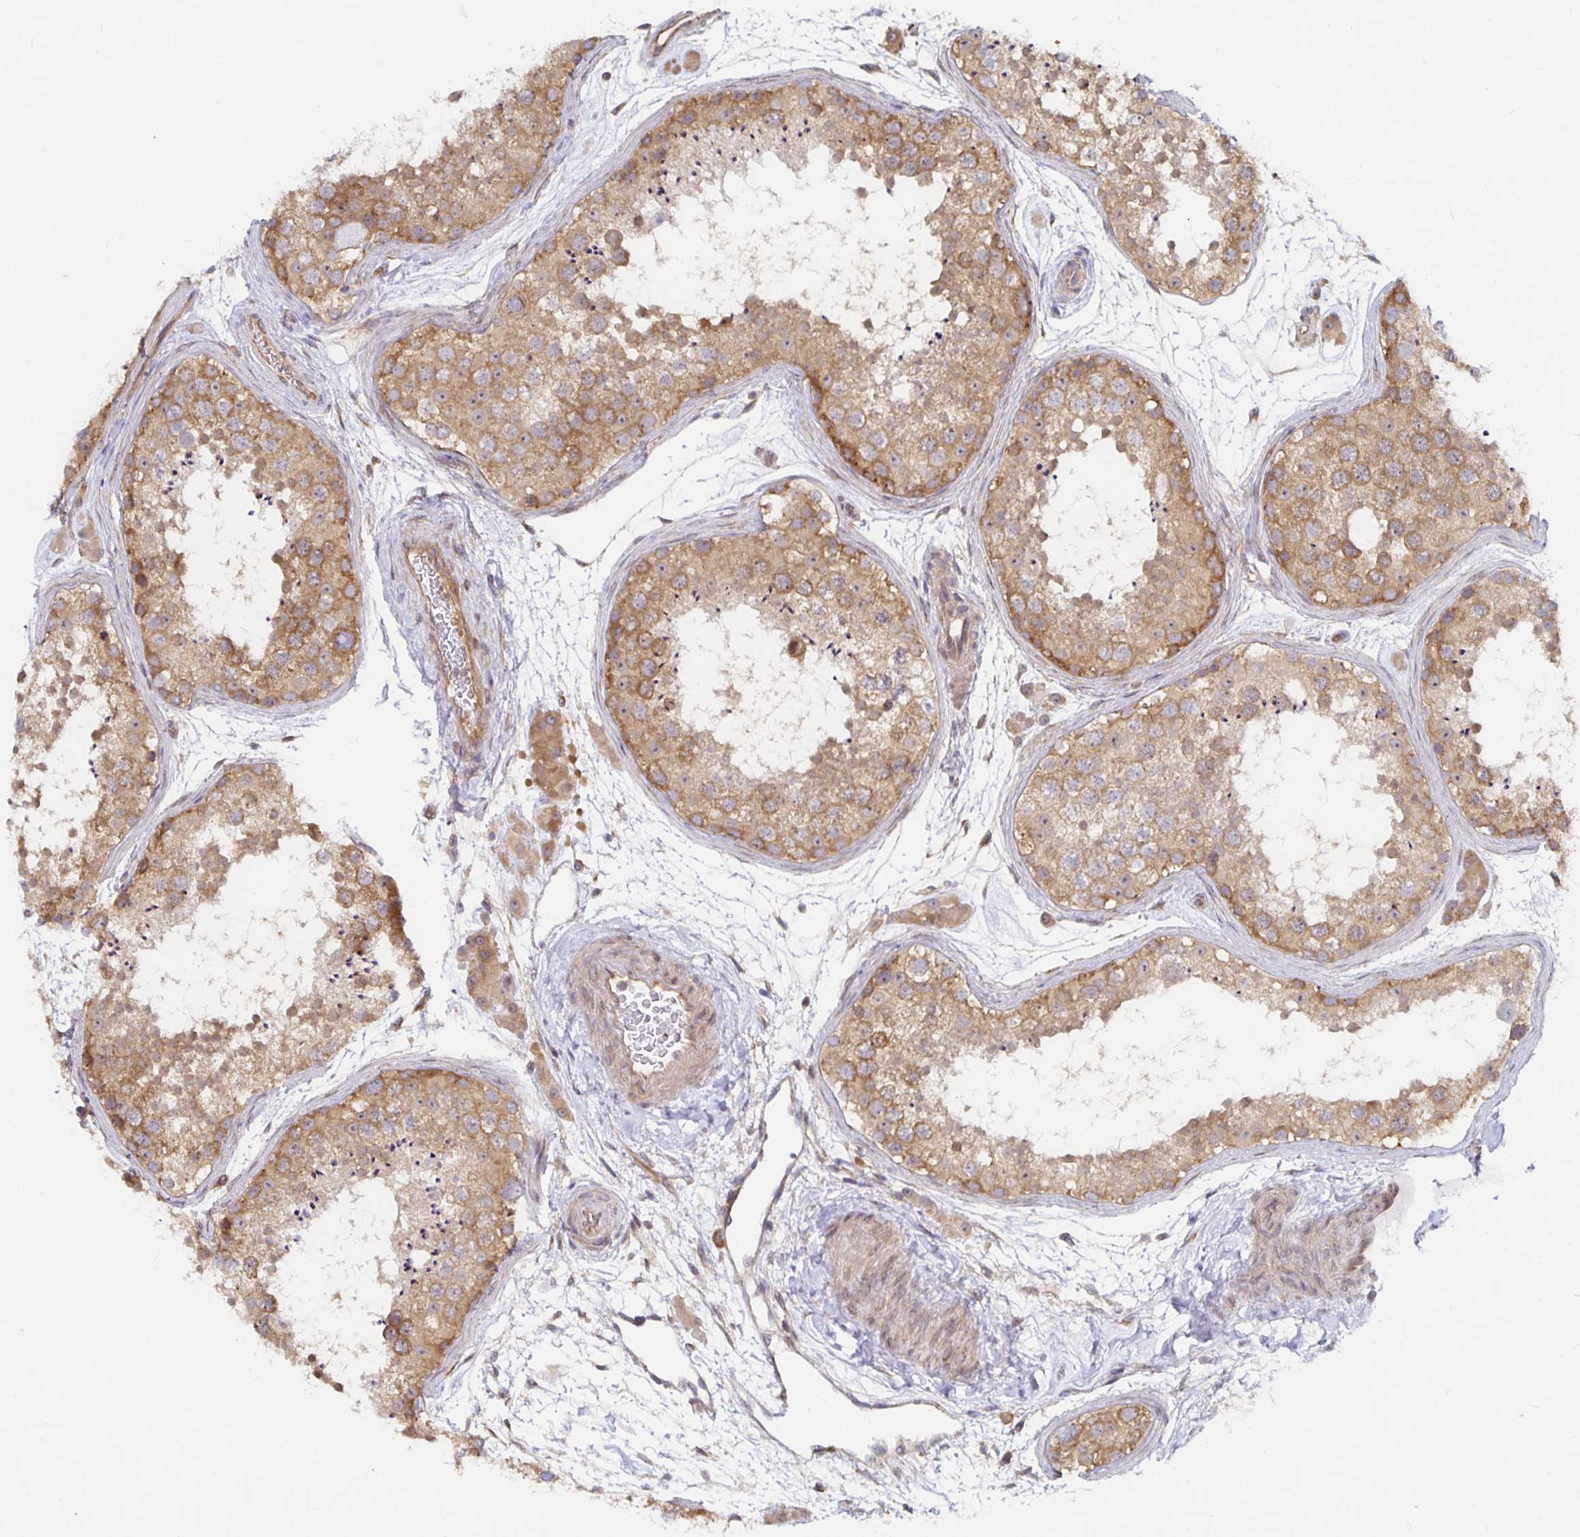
{"staining": {"intensity": "moderate", "quantity": ">75%", "location": "cytoplasmic/membranous"}, "tissue": "testis", "cell_type": "Cells in seminiferous ducts", "image_type": "normal", "snomed": [{"axis": "morphology", "description": "Normal tissue, NOS"}, {"axis": "topography", "description": "Testis"}], "caption": "A micrograph of human testis stained for a protein shows moderate cytoplasmic/membranous brown staining in cells in seminiferous ducts.", "gene": "PDAP1", "patient": {"sex": "male", "age": 41}}